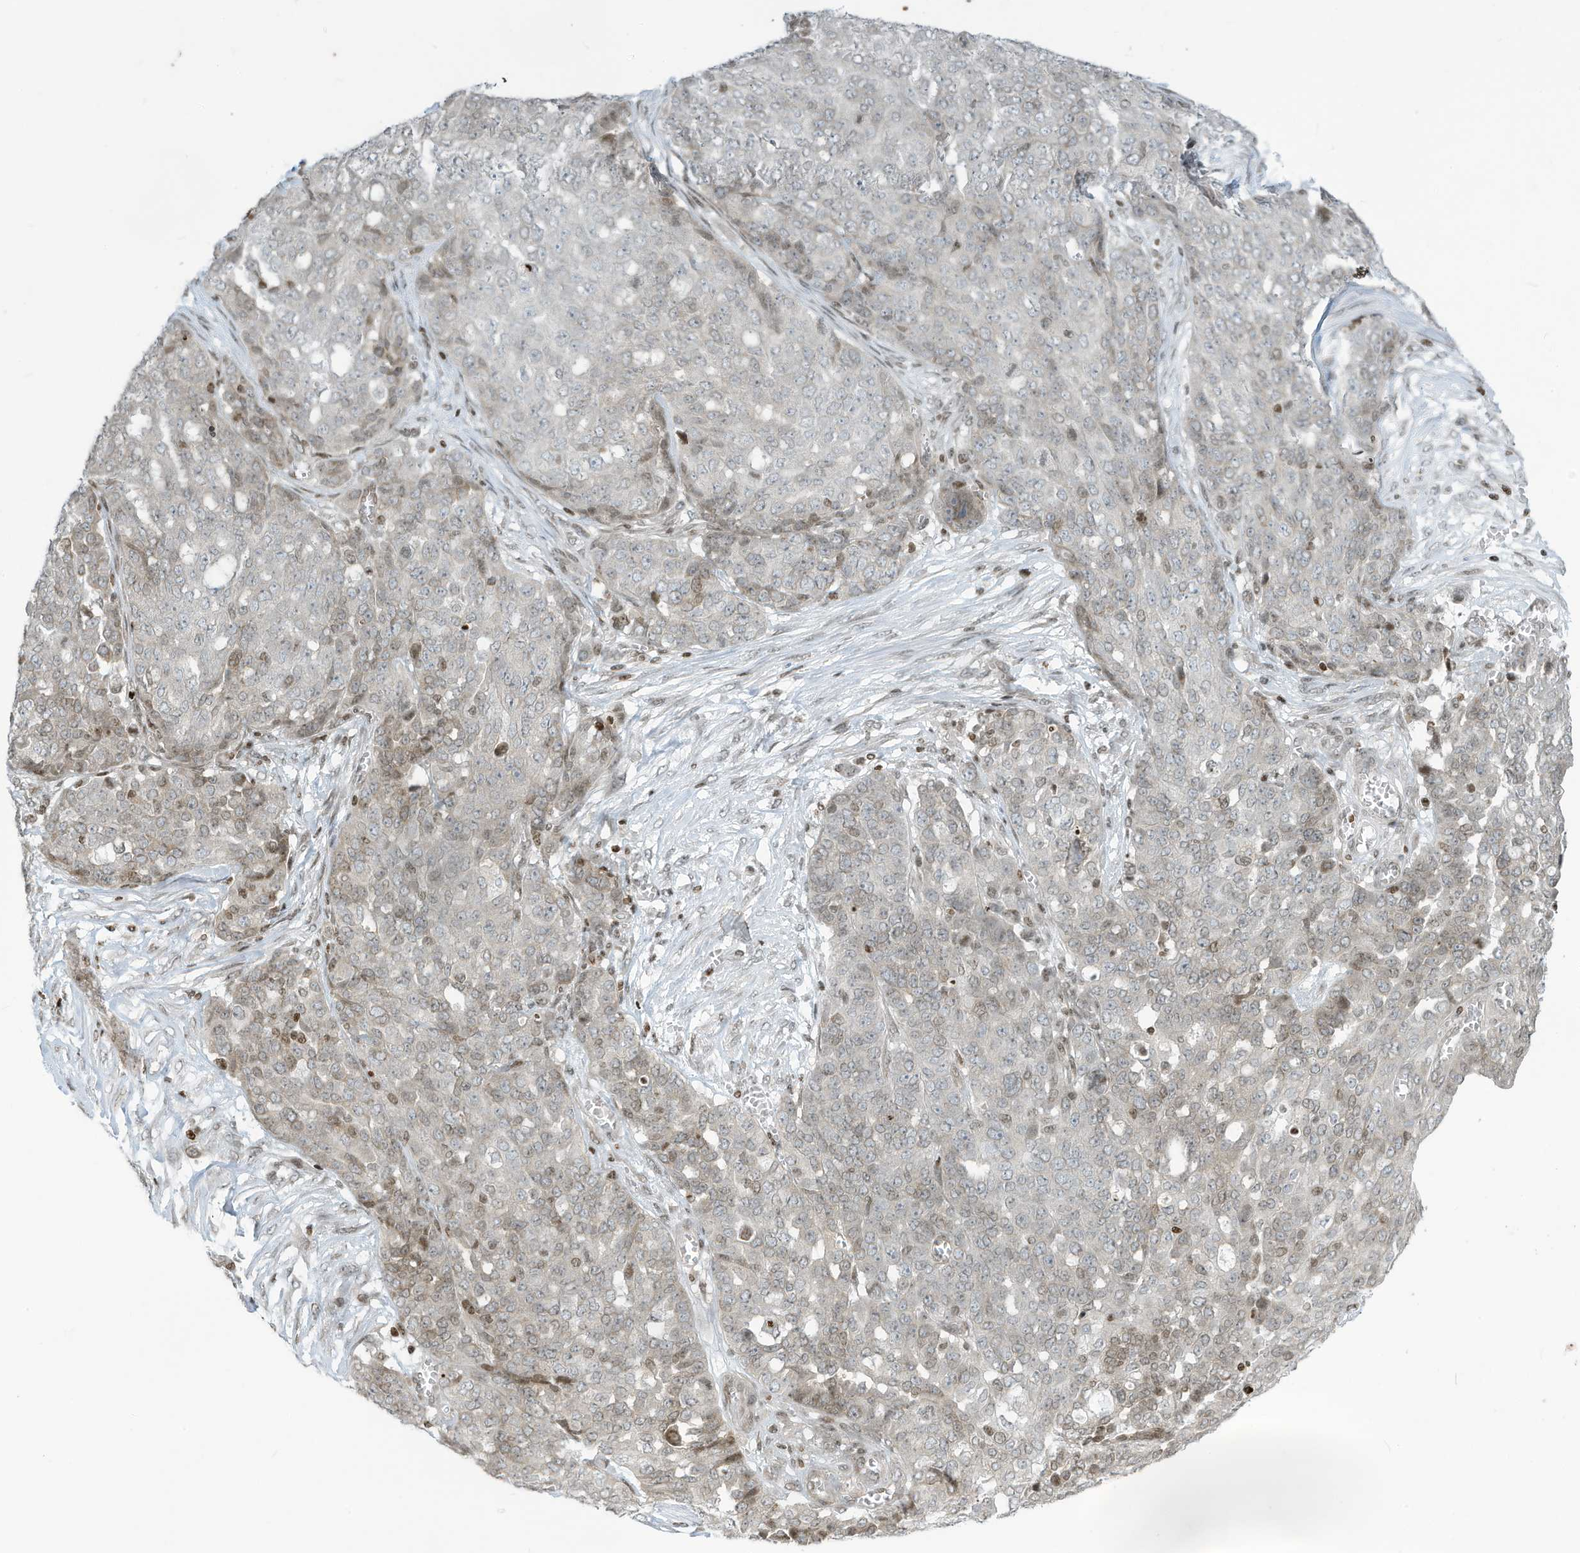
{"staining": {"intensity": "weak", "quantity": "<25%", "location": "cytoplasmic/membranous,nuclear"}, "tissue": "ovarian cancer", "cell_type": "Tumor cells", "image_type": "cancer", "snomed": [{"axis": "morphology", "description": "Cystadenocarcinoma, serous, NOS"}, {"axis": "topography", "description": "Soft tissue"}, {"axis": "topography", "description": "Ovary"}], "caption": "Image shows no significant protein staining in tumor cells of serous cystadenocarcinoma (ovarian). The staining was performed using DAB (3,3'-diaminobenzidine) to visualize the protein expression in brown, while the nuclei were stained in blue with hematoxylin (Magnification: 20x).", "gene": "ADI1", "patient": {"sex": "female", "age": 57}}